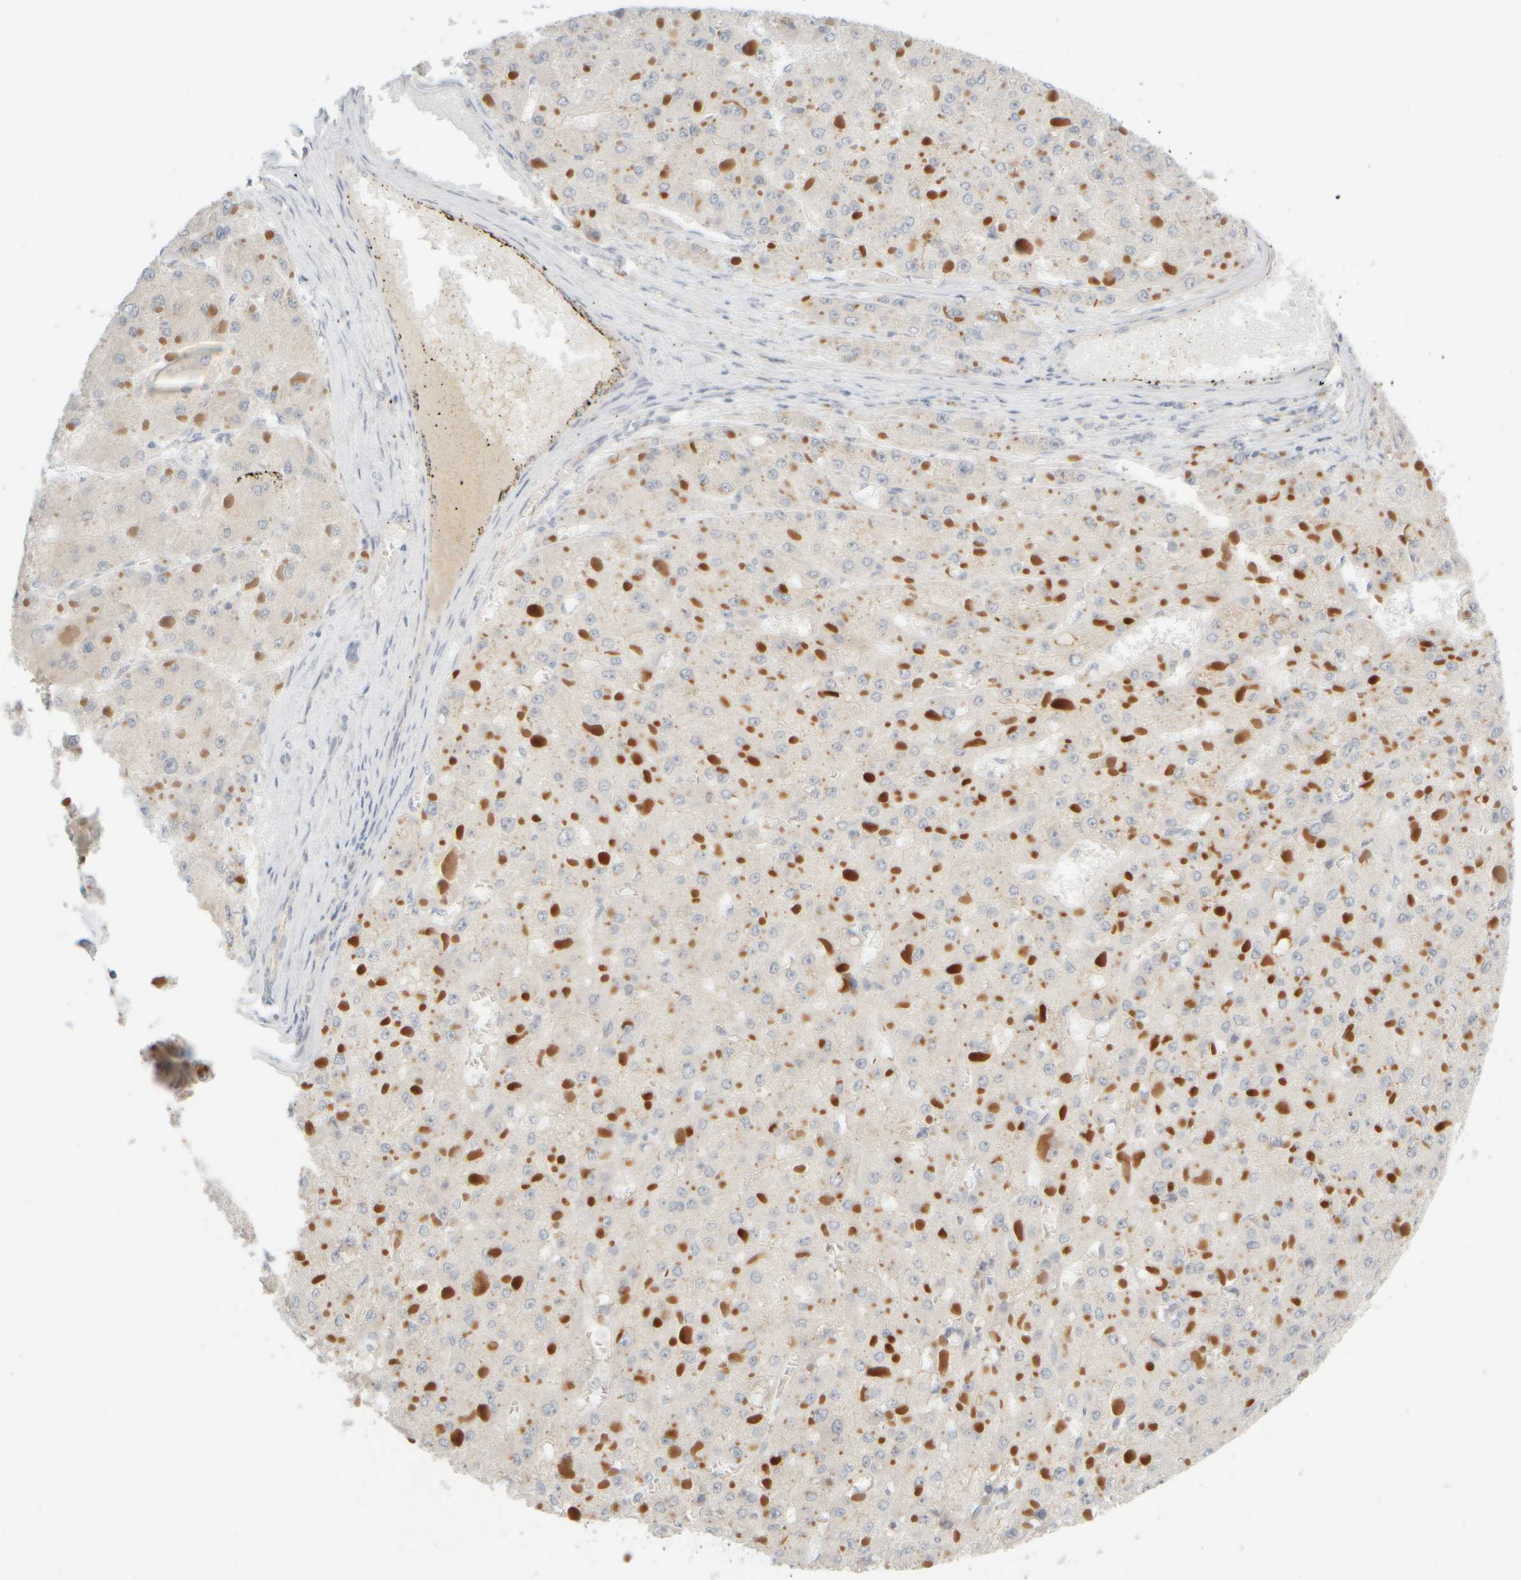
{"staining": {"intensity": "negative", "quantity": "none", "location": "none"}, "tissue": "liver cancer", "cell_type": "Tumor cells", "image_type": "cancer", "snomed": [{"axis": "morphology", "description": "Carcinoma, Hepatocellular, NOS"}, {"axis": "topography", "description": "Liver"}], "caption": "DAB immunohistochemical staining of liver hepatocellular carcinoma shows no significant staining in tumor cells.", "gene": "GOPC", "patient": {"sex": "female", "age": 73}}